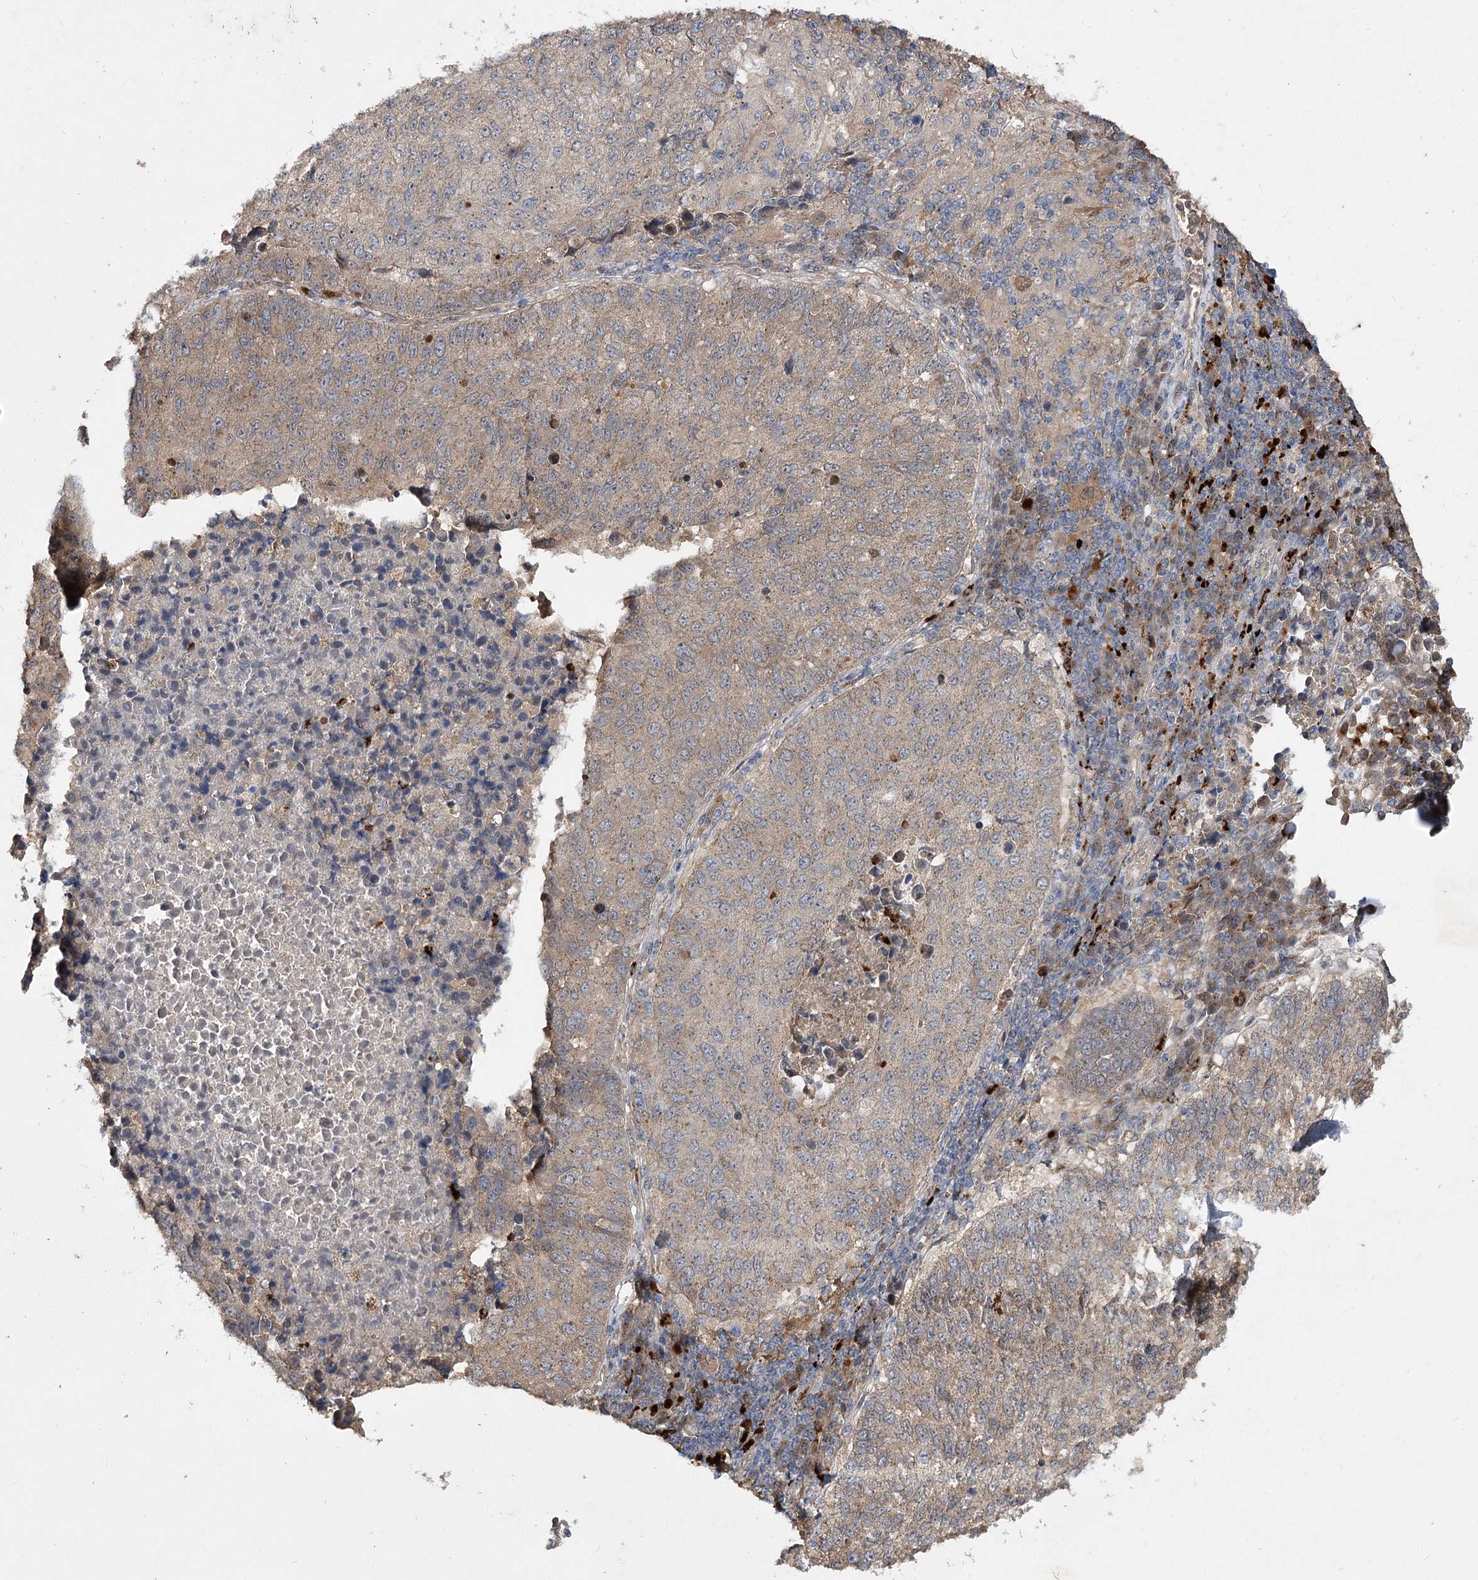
{"staining": {"intensity": "weak", "quantity": ">75%", "location": "cytoplasmic/membranous"}, "tissue": "lung cancer", "cell_type": "Tumor cells", "image_type": "cancer", "snomed": [{"axis": "morphology", "description": "Squamous cell carcinoma, NOS"}, {"axis": "topography", "description": "Lung"}], "caption": "Lung cancer (squamous cell carcinoma) tissue reveals weak cytoplasmic/membranous staining in about >75% of tumor cells Using DAB (brown) and hematoxylin (blue) stains, captured at high magnification using brightfield microscopy.", "gene": "MINDY3", "patient": {"sex": "male", "age": 73}}